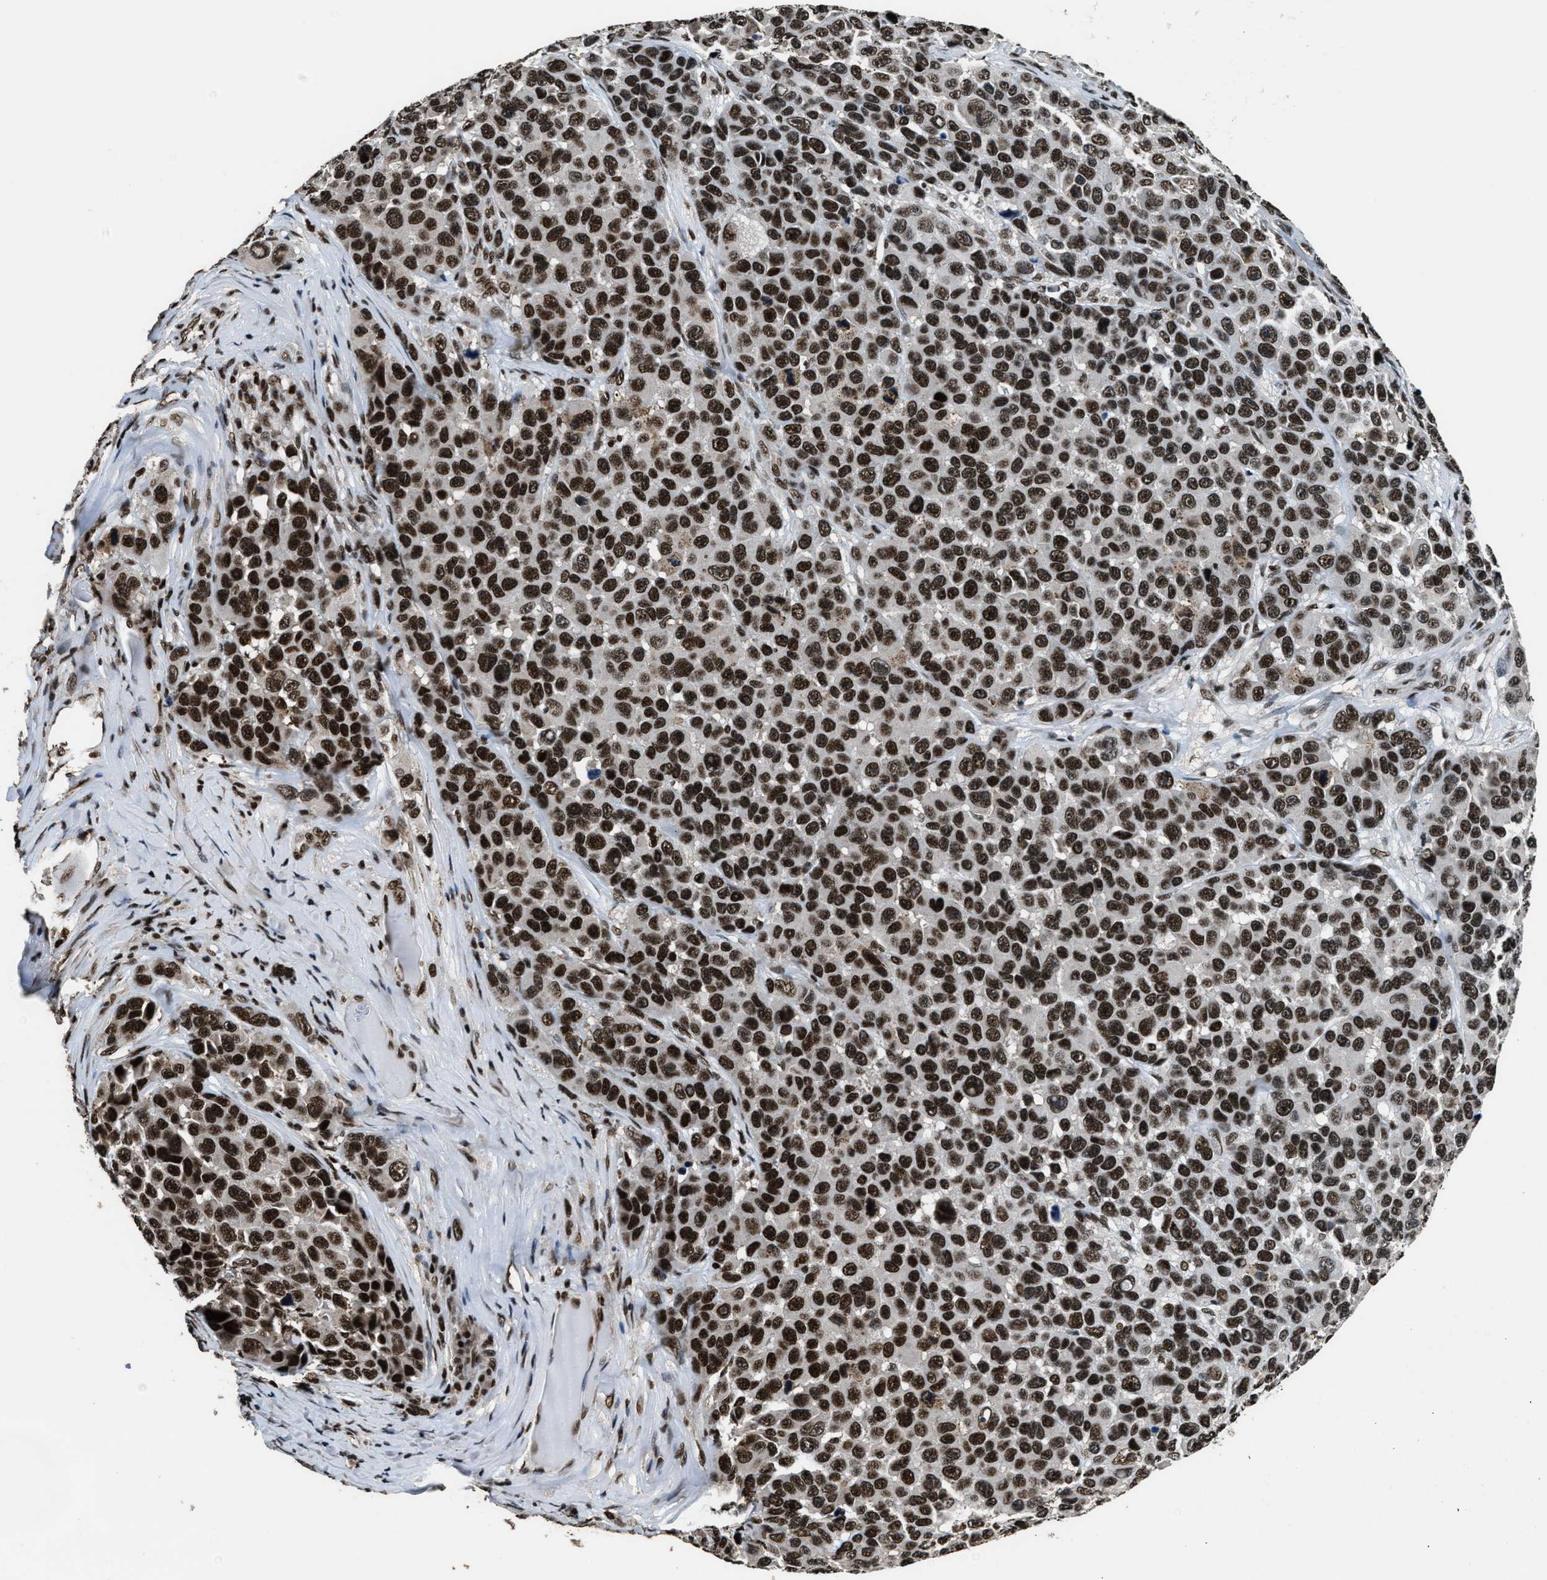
{"staining": {"intensity": "strong", "quantity": ">75%", "location": "nuclear"}, "tissue": "melanoma", "cell_type": "Tumor cells", "image_type": "cancer", "snomed": [{"axis": "morphology", "description": "Malignant melanoma, NOS"}, {"axis": "topography", "description": "Skin"}], "caption": "Human melanoma stained with a protein marker reveals strong staining in tumor cells.", "gene": "RAD21", "patient": {"sex": "male", "age": 53}}